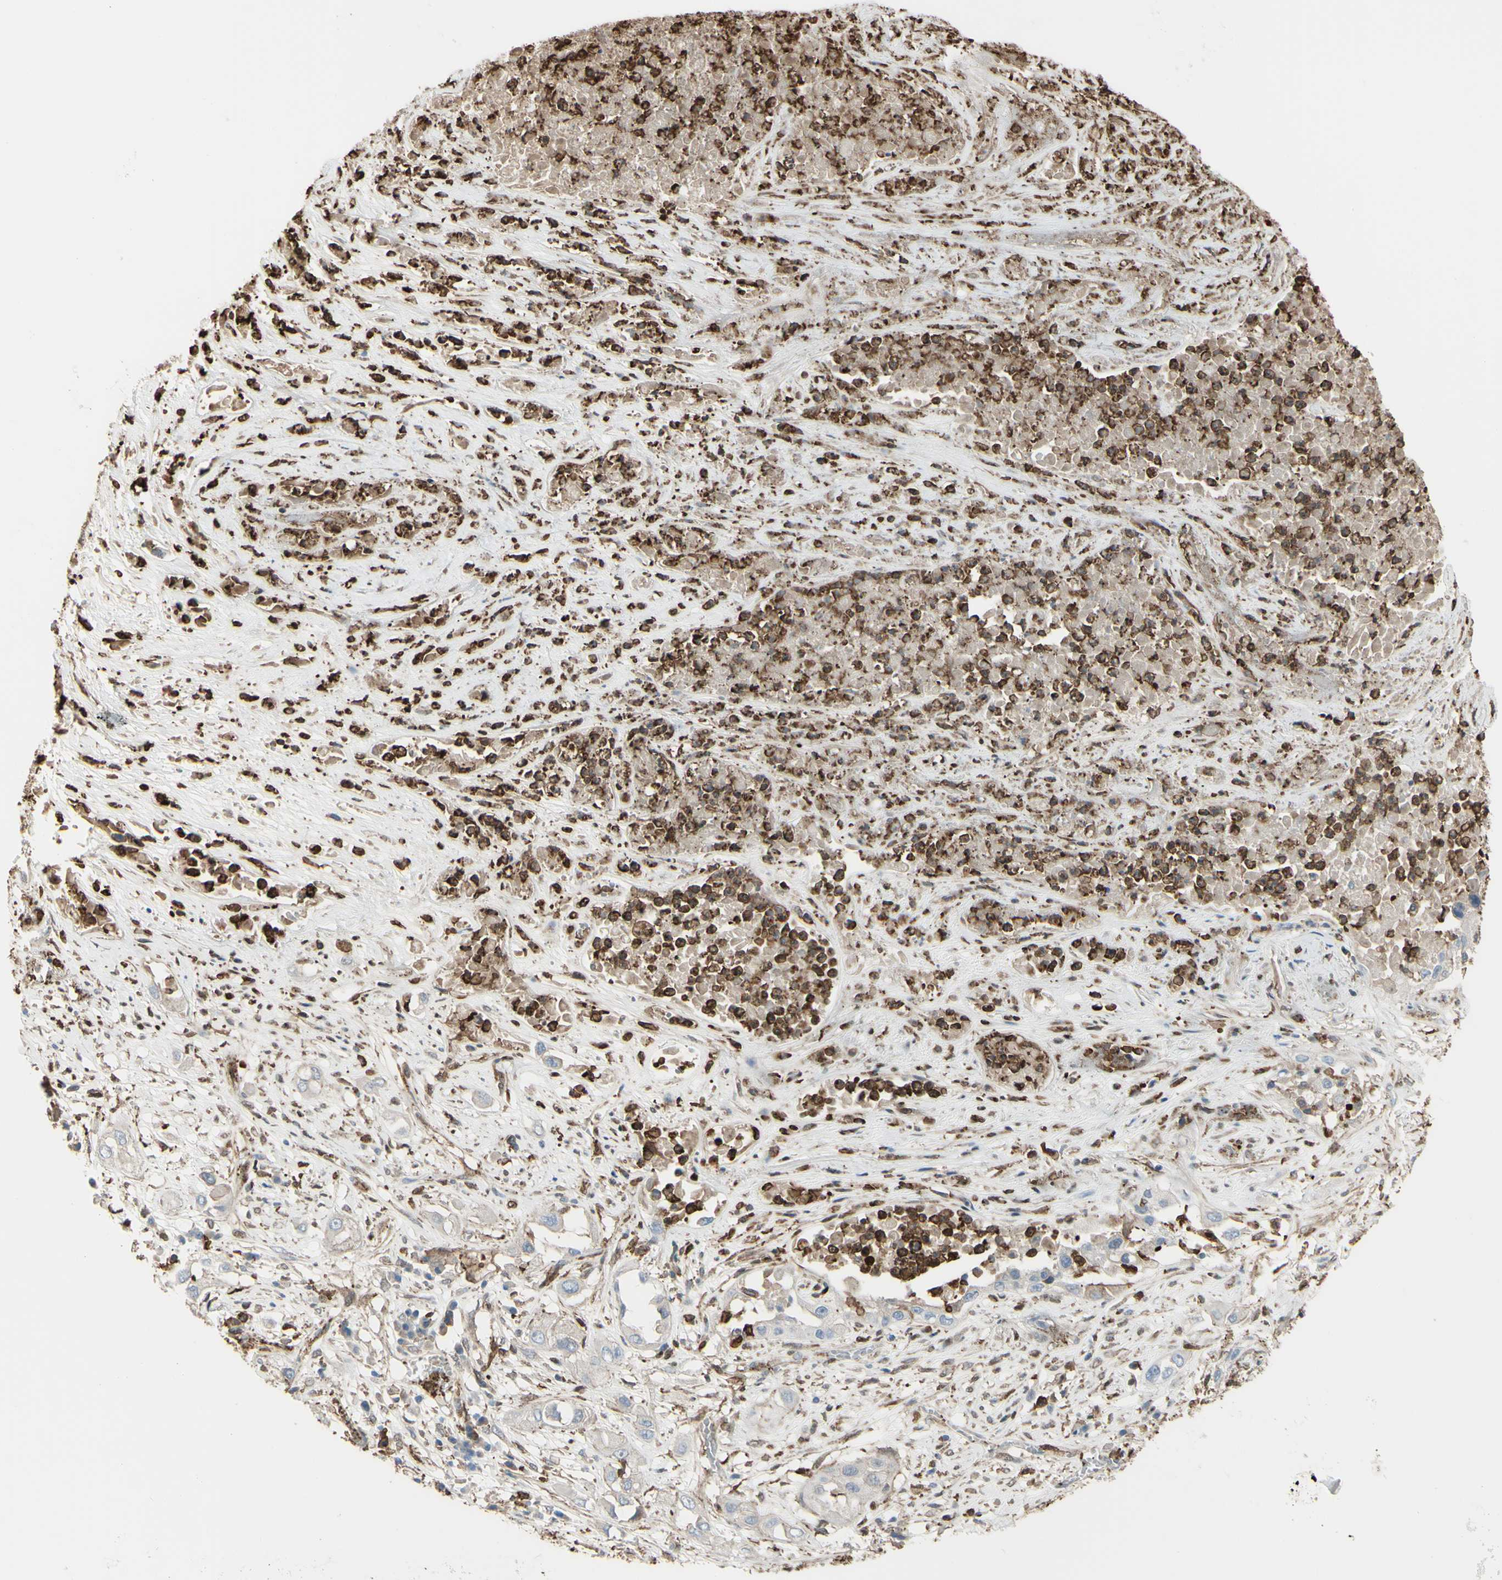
{"staining": {"intensity": "weak", "quantity": ">75%", "location": "cytoplasmic/membranous"}, "tissue": "lung cancer", "cell_type": "Tumor cells", "image_type": "cancer", "snomed": [{"axis": "morphology", "description": "Squamous cell carcinoma, NOS"}, {"axis": "topography", "description": "Lung"}], "caption": "IHC photomicrograph of lung cancer (squamous cell carcinoma) stained for a protein (brown), which displays low levels of weak cytoplasmic/membranous expression in about >75% of tumor cells.", "gene": "GSN", "patient": {"sex": "male", "age": 71}}